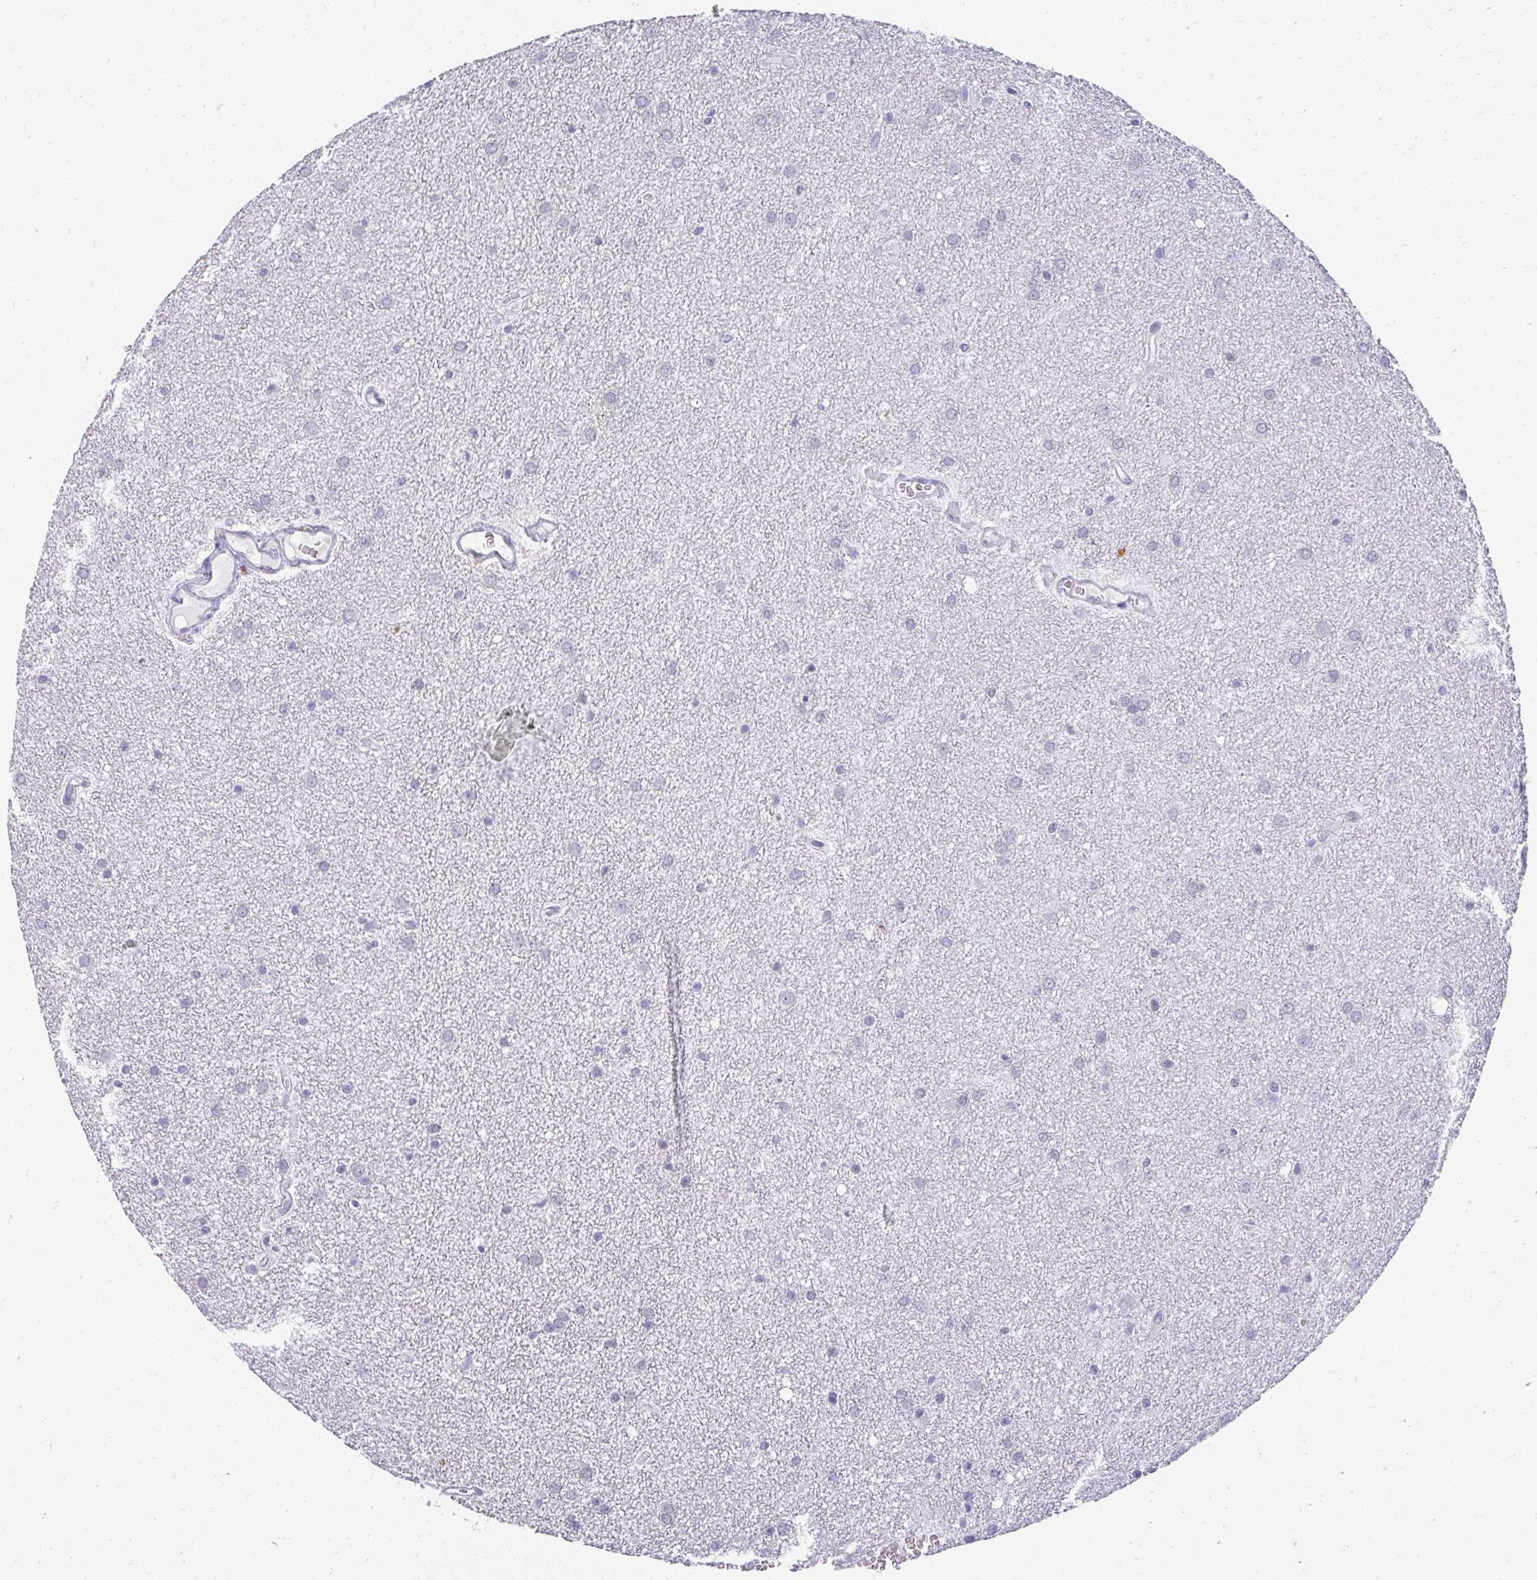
{"staining": {"intensity": "negative", "quantity": "none", "location": "none"}, "tissue": "glioma", "cell_type": "Tumor cells", "image_type": "cancer", "snomed": [{"axis": "morphology", "description": "Glioma, malignant, Low grade"}, {"axis": "topography", "description": "Cerebellum"}], "caption": "The IHC micrograph has no significant positivity in tumor cells of low-grade glioma (malignant) tissue.", "gene": "TEX33", "patient": {"sex": "female", "age": 5}}